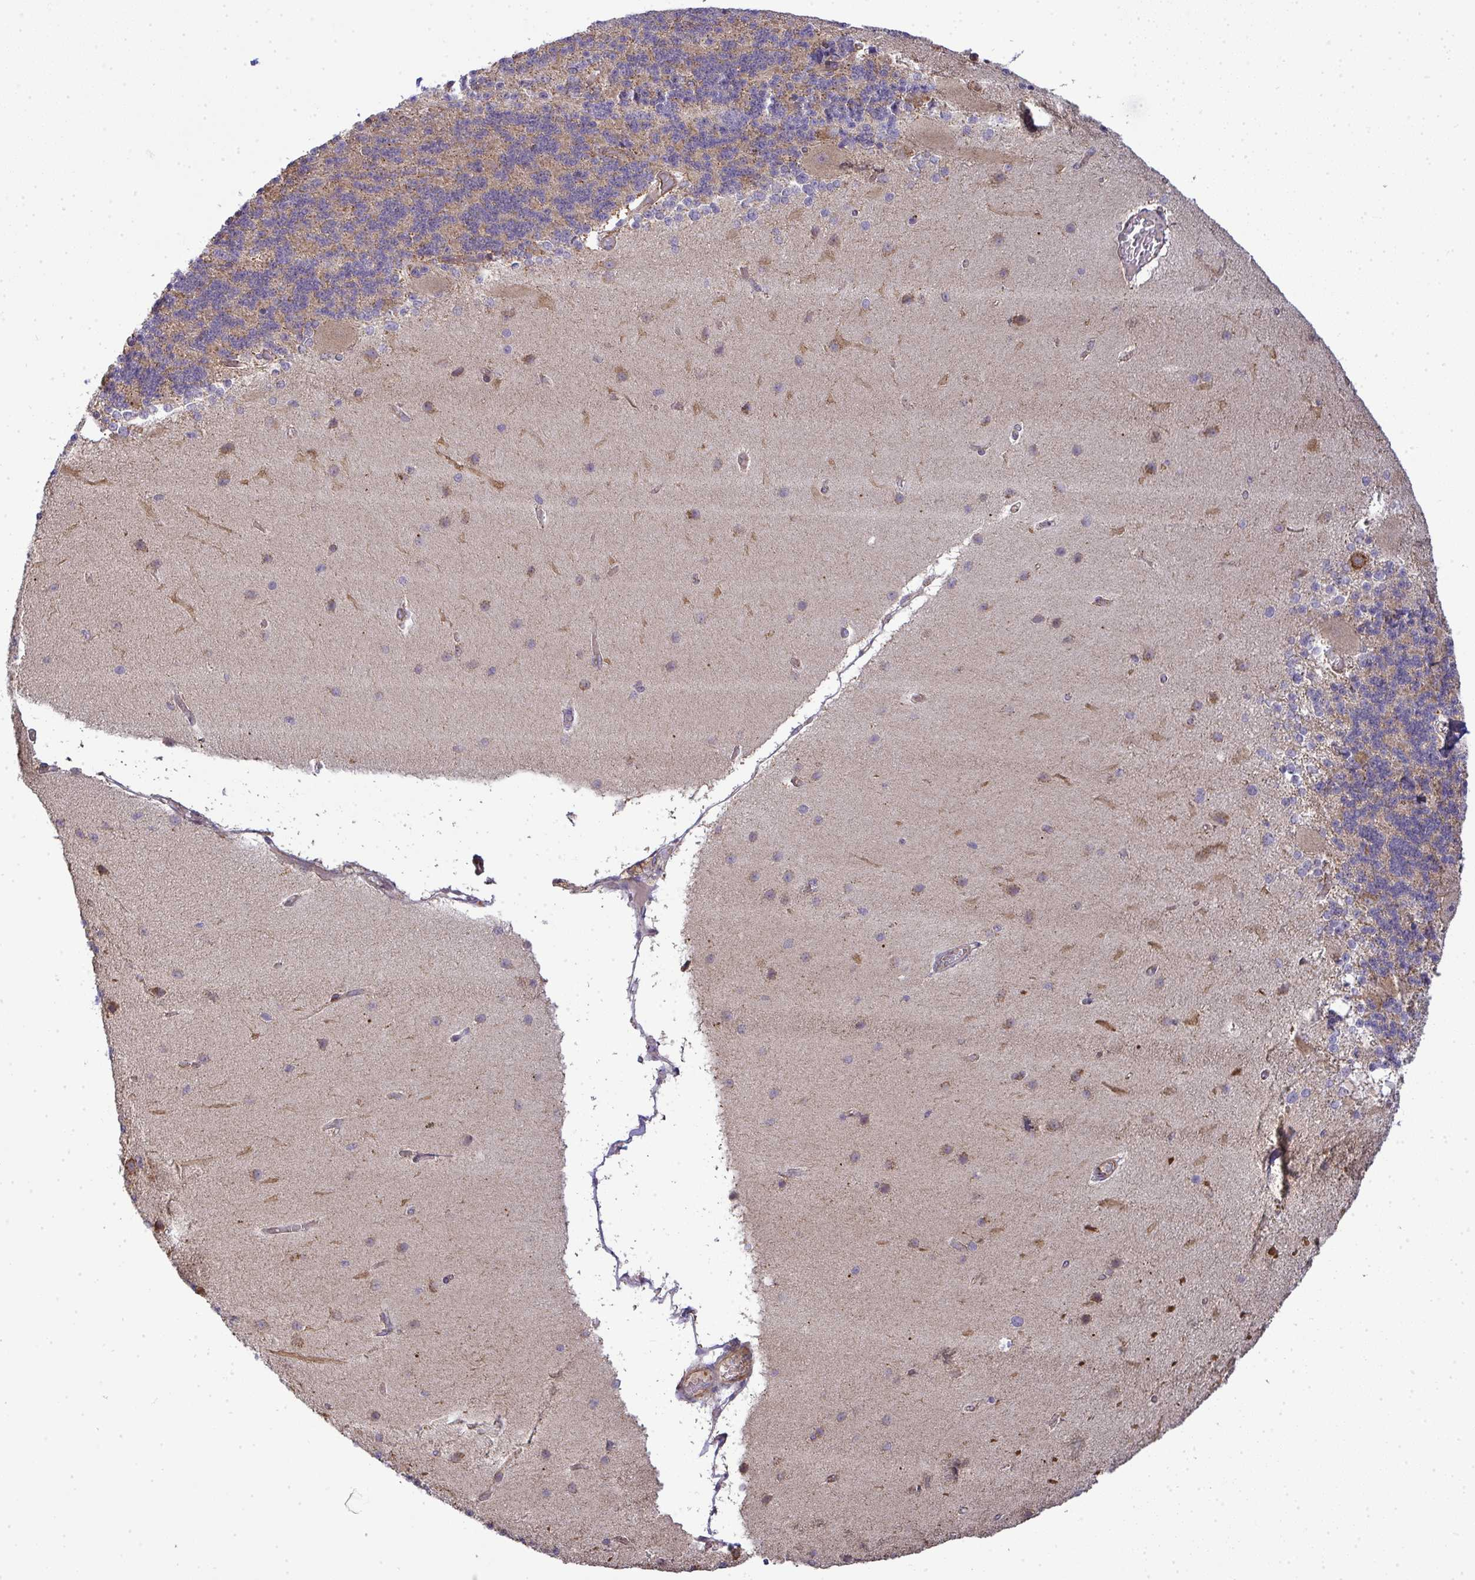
{"staining": {"intensity": "negative", "quantity": "none", "location": "none"}, "tissue": "cerebellum", "cell_type": "Cells in granular layer", "image_type": "normal", "snomed": [{"axis": "morphology", "description": "Normal tissue, NOS"}, {"axis": "topography", "description": "Cerebellum"}], "caption": "Immunohistochemistry photomicrograph of normal cerebellum: human cerebellum stained with DAB (3,3'-diaminobenzidine) shows no significant protein expression in cells in granular layer.", "gene": "B4GALT6", "patient": {"sex": "female", "age": 54}}